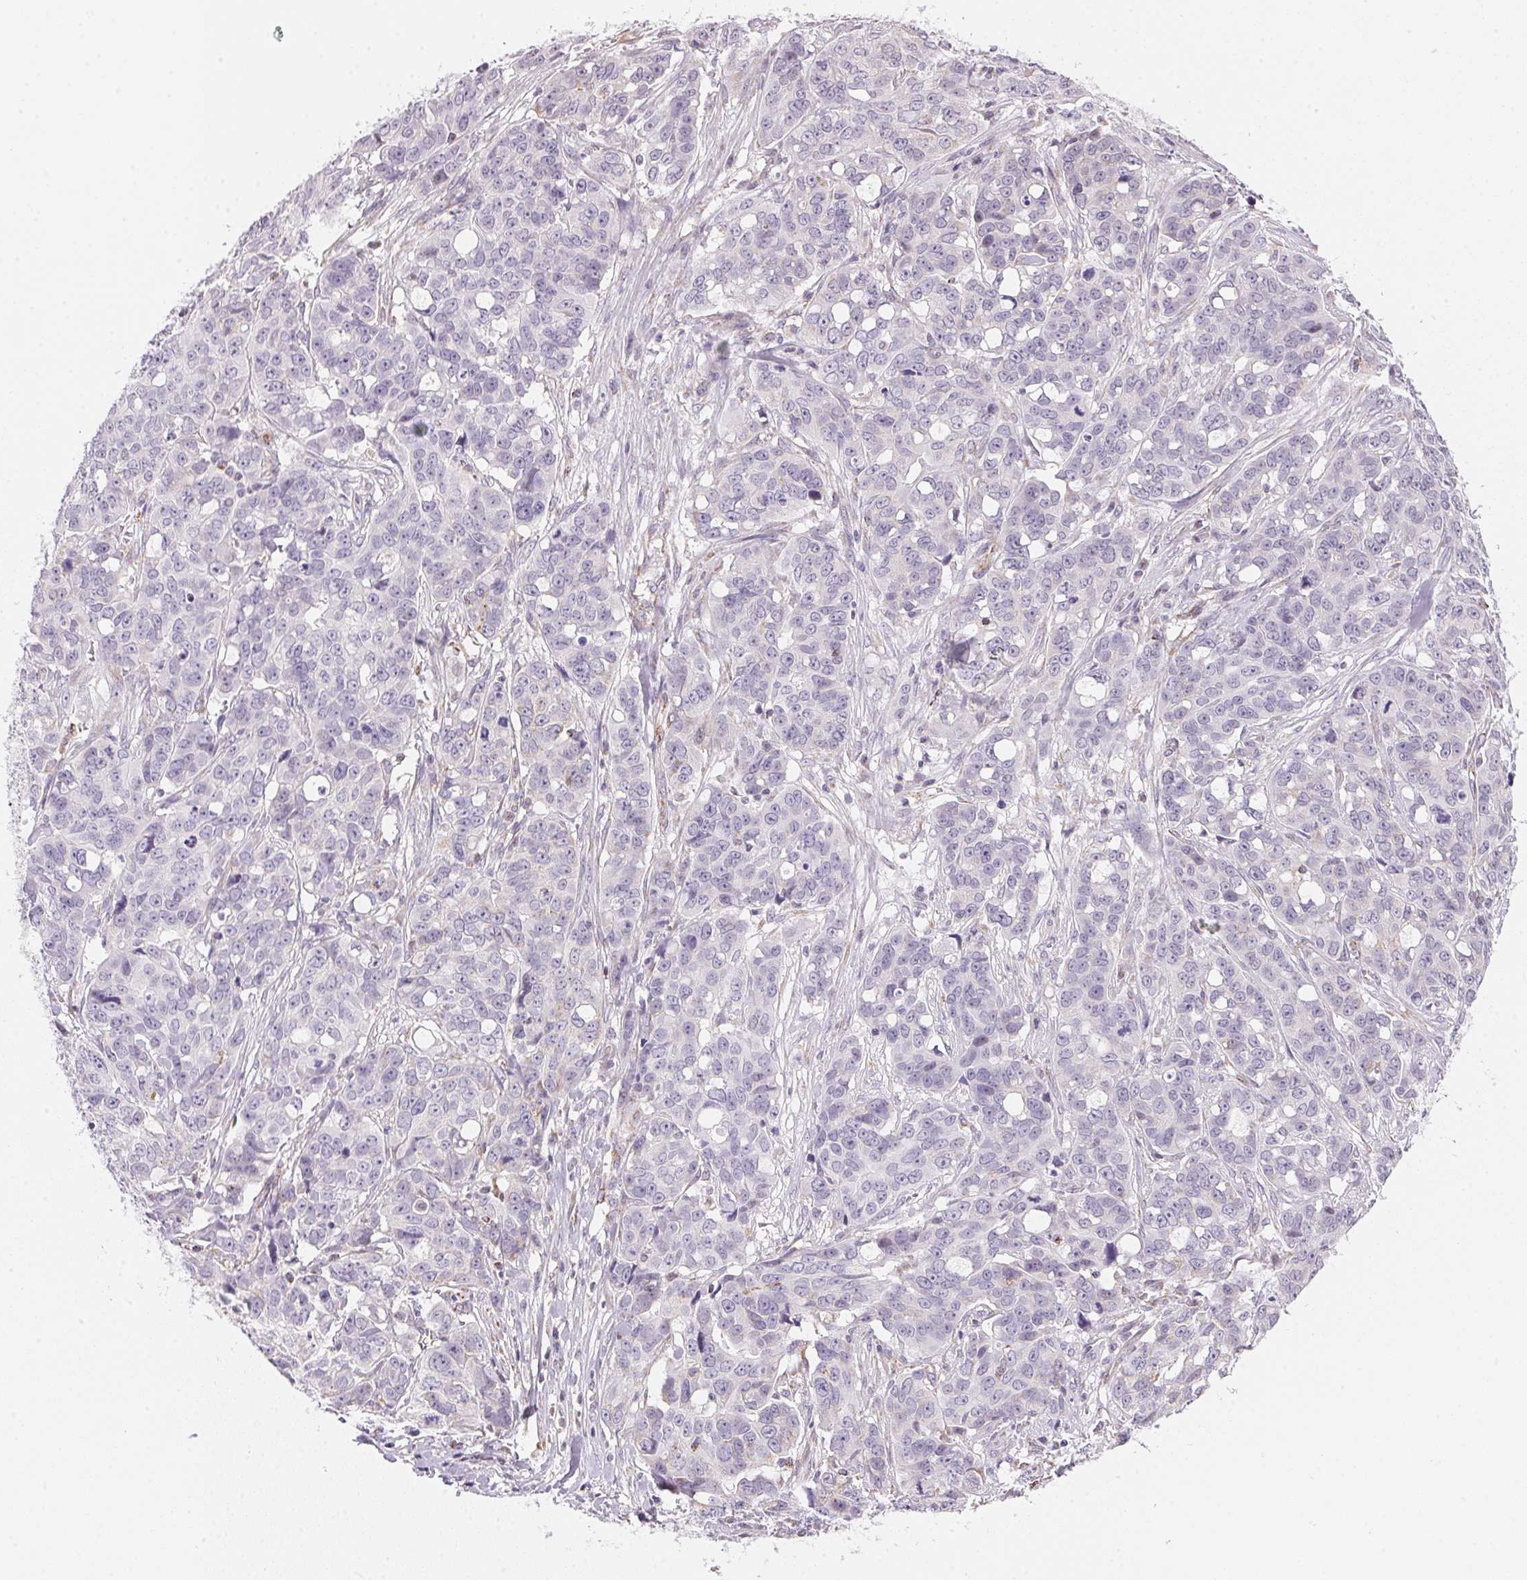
{"staining": {"intensity": "negative", "quantity": "none", "location": "none"}, "tissue": "ovarian cancer", "cell_type": "Tumor cells", "image_type": "cancer", "snomed": [{"axis": "morphology", "description": "Carcinoma, endometroid"}, {"axis": "topography", "description": "Ovary"}], "caption": "A histopathology image of ovarian cancer (endometroid carcinoma) stained for a protein displays no brown staining in tumor cells.", "gene": "GIPC2", "patient": {"sex": "female", "age": 78}}